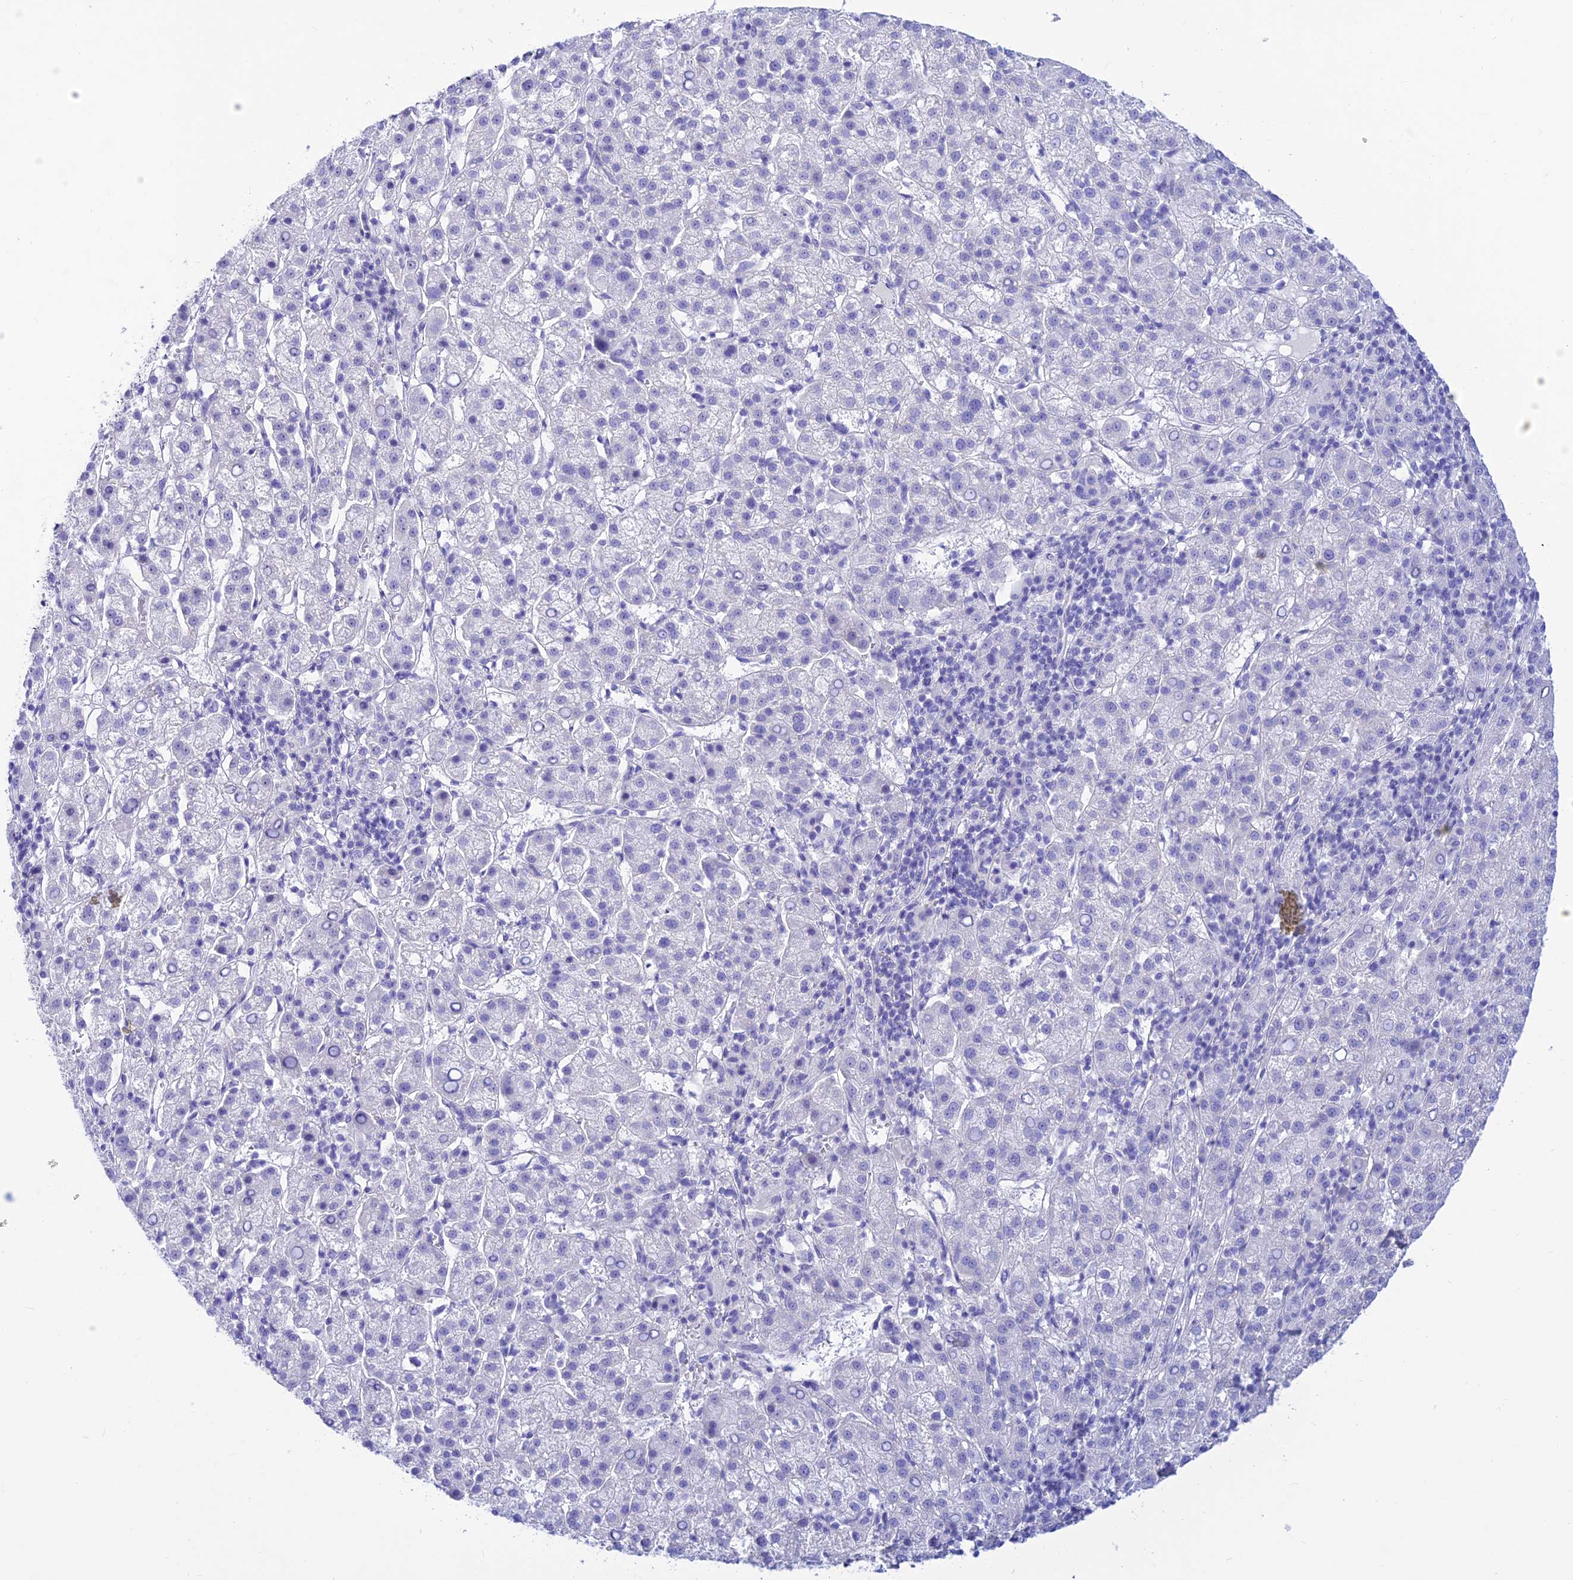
{"staining": {"intensity": "negative", "quantity": "none", "location": "none"}, "tissue": "liver cancer", "cell_type": "Tumor cells", "image_type": "cancer", "snomed": [{"axis": "morphology", "description": "Carcinoma, Hepatocellular, NOS"}, {"axis": "topography", "description": "Liver"}], "caption": "Immunohistochemical staining of human liver cancer displays no significant expression in tumor cells.", "gene": "PRNP", "patient": {"sex": "female", "age": 58}}